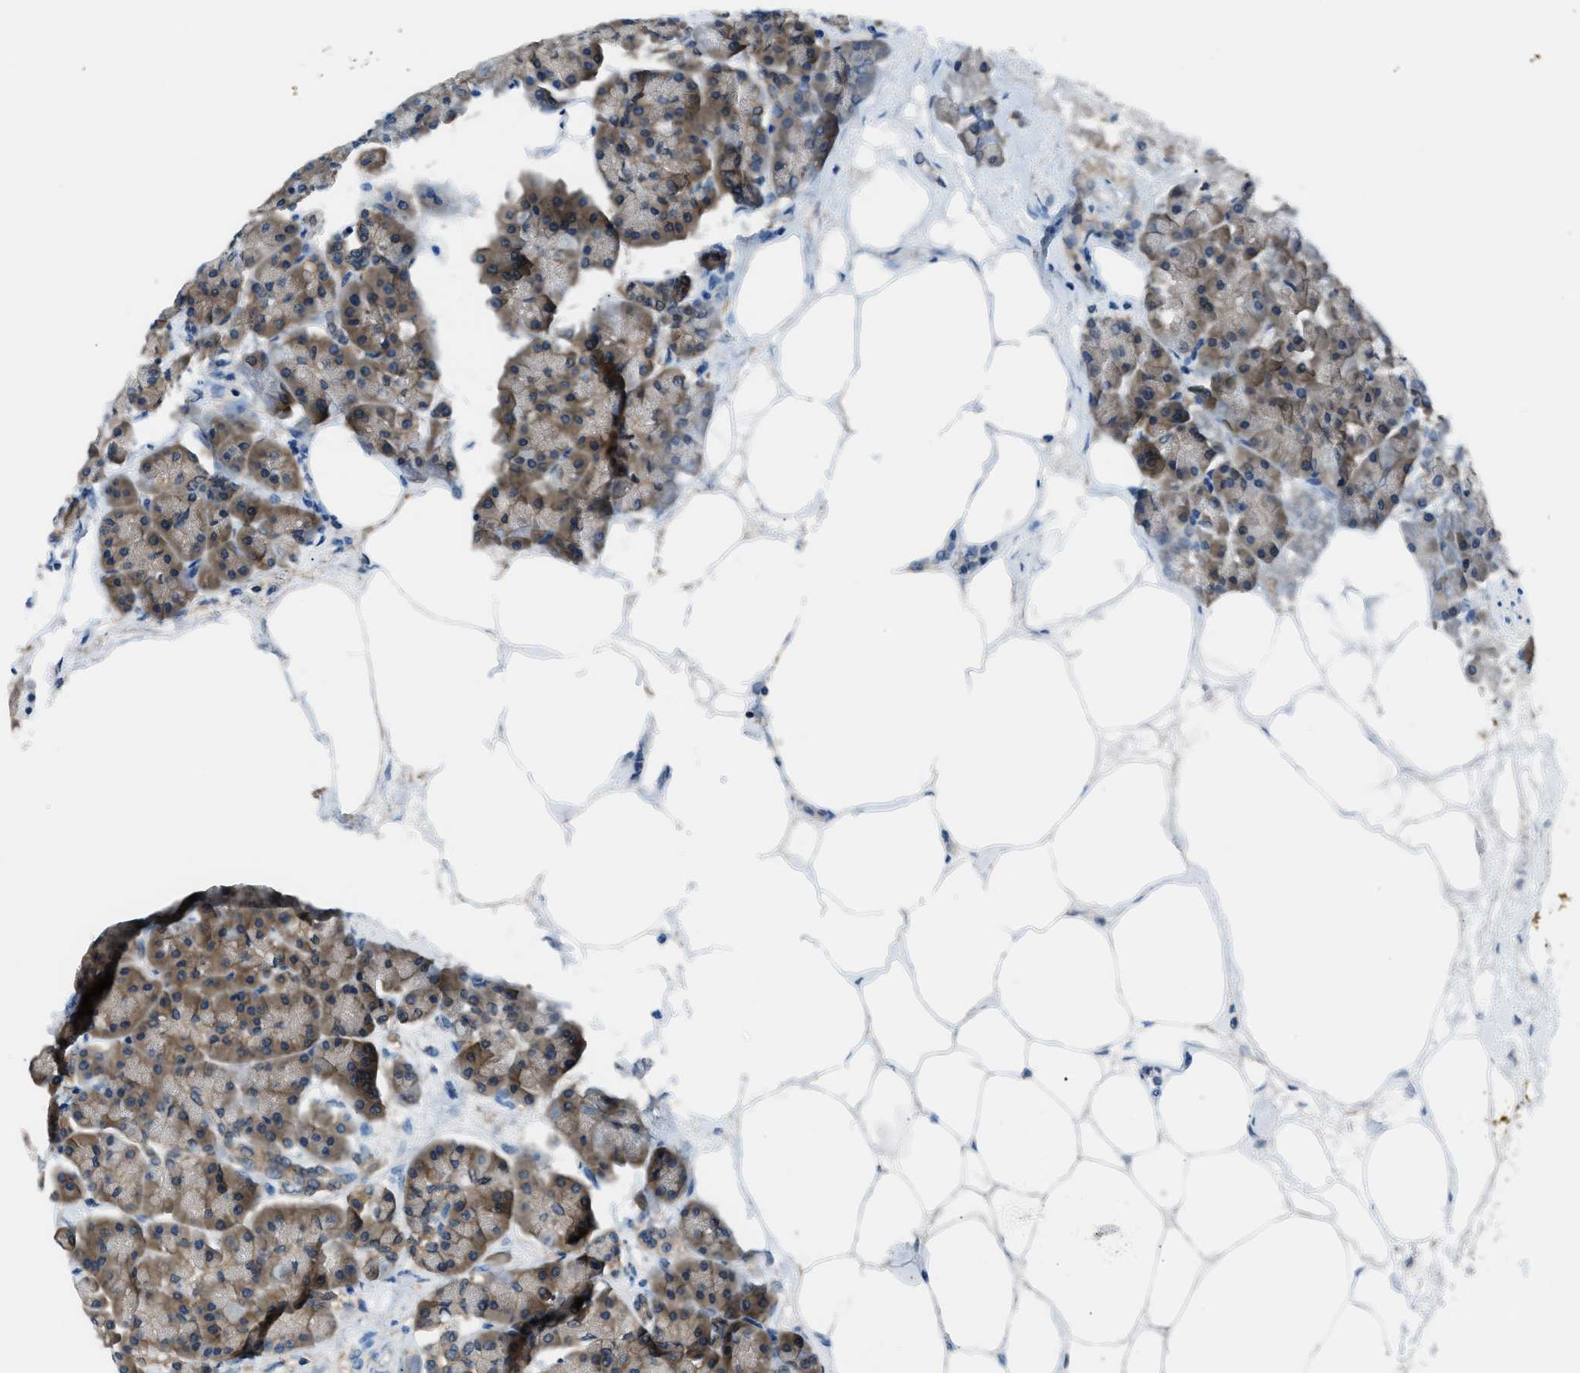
{"staining": {"intensity": "moderate", "quantity": ">75%", "location": "cytoplasmic/membranous"}, "tissue": "pancreas", "cell_type": "Exocrine glandular cells", "image_type": "normal", "snomed": [{"axis": "morphology", "description": "Normal tissue, NOS"}, {"axis": "topography", "description": "Pancreas"}], "caption": "A photomicrograph showing moderate cytoplasmic/membranous positivity in about >75% of exocrine glandular cells in unremarkable pancreas, as visualized by brown immunohistochemical staining.", "gene": "ACP1", "patient": {"sex": "female", "age": 70}}